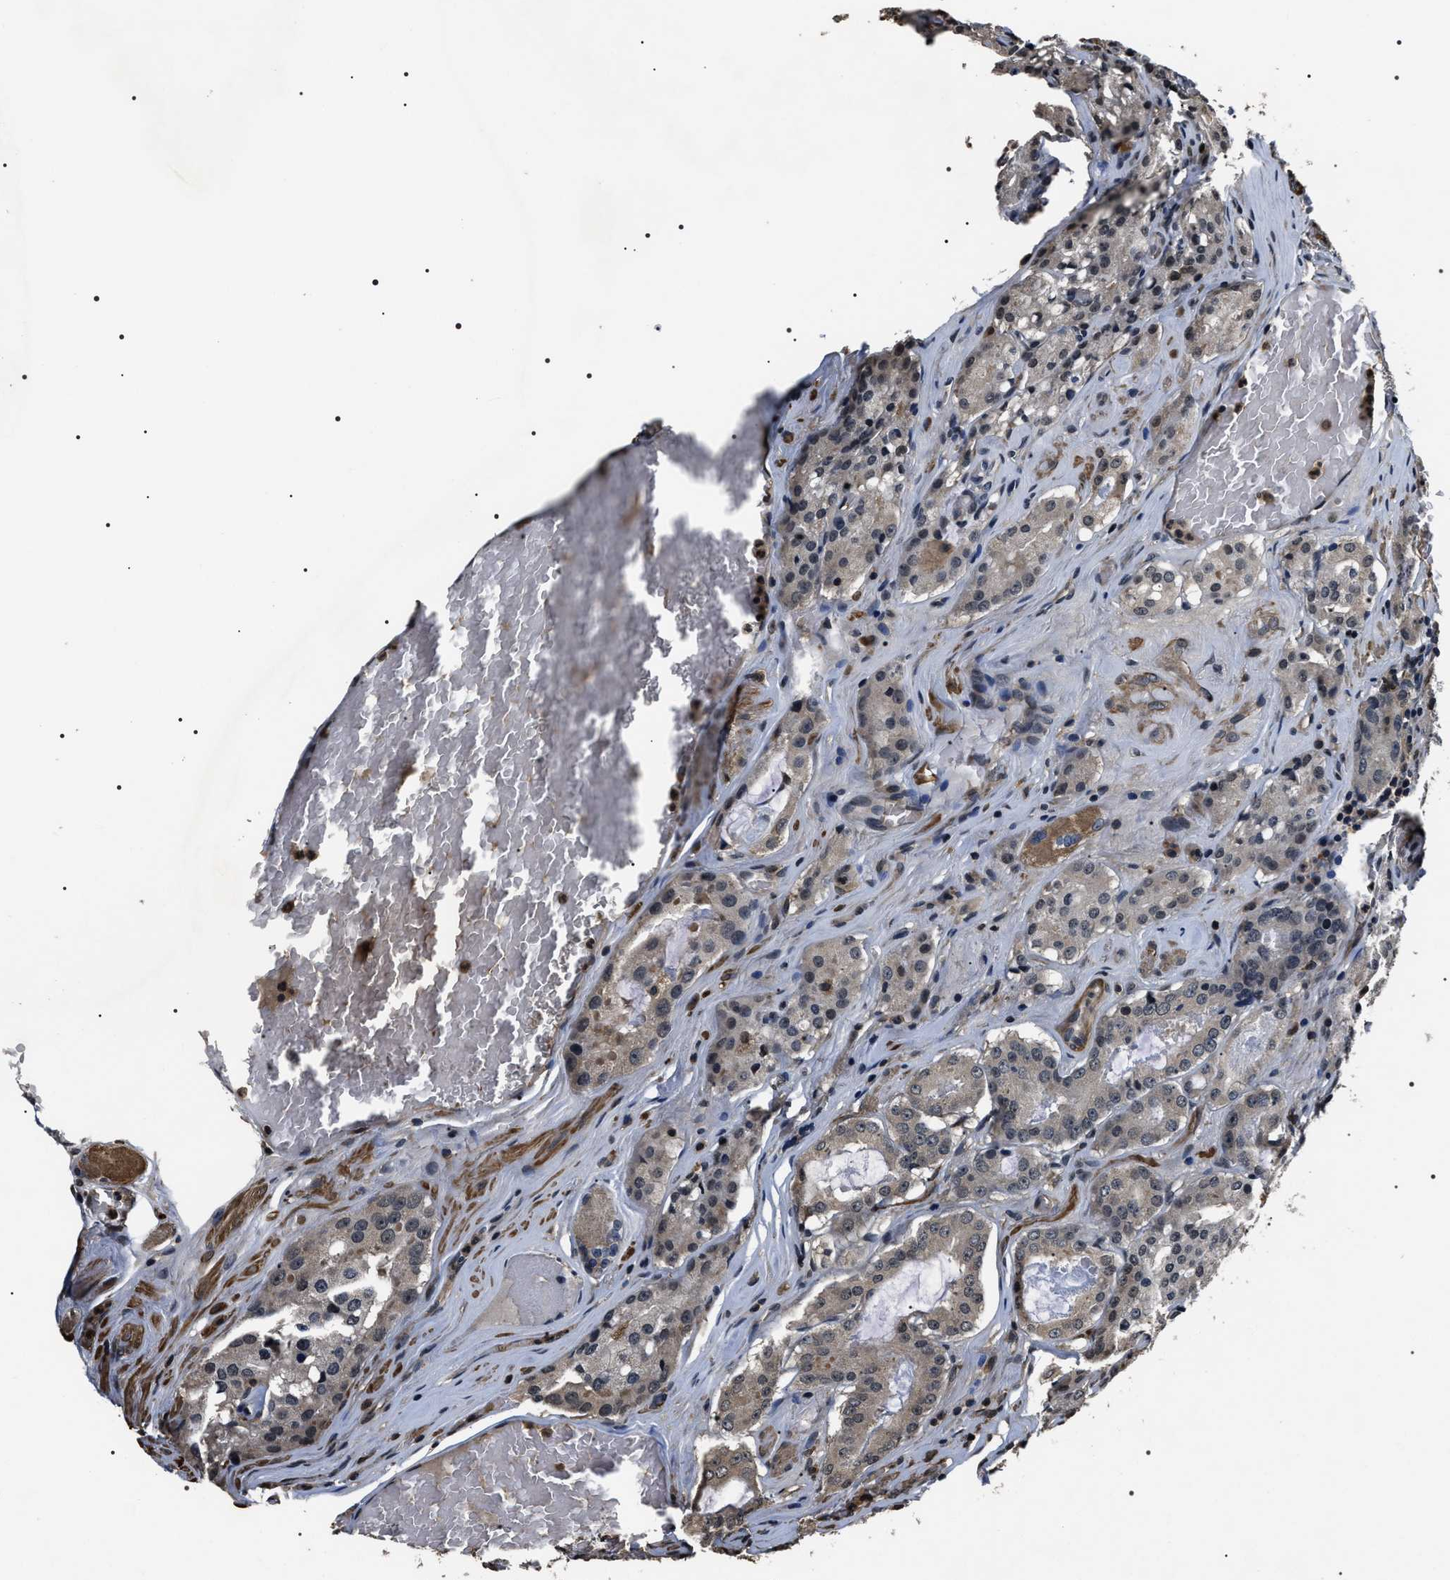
{"staining": {"intensity": "weak", "quantity": "<25%", "location": "cytoplasmic/membranous"}, "tissue": "prostate cancer", "cell_type": "Tumor cells", "image_type": "cancer", "snomed": [{"axis": "morphology", "description": "Adenocarcinoma, Medium grade"}, {"axis": "topography", "description": "Prostate"}], "caption": "Tumor cells show no significant protein expression in prostate cancer.", "gene": "ARHGAP22", "patient": {"sex": "male", "age": 72}}